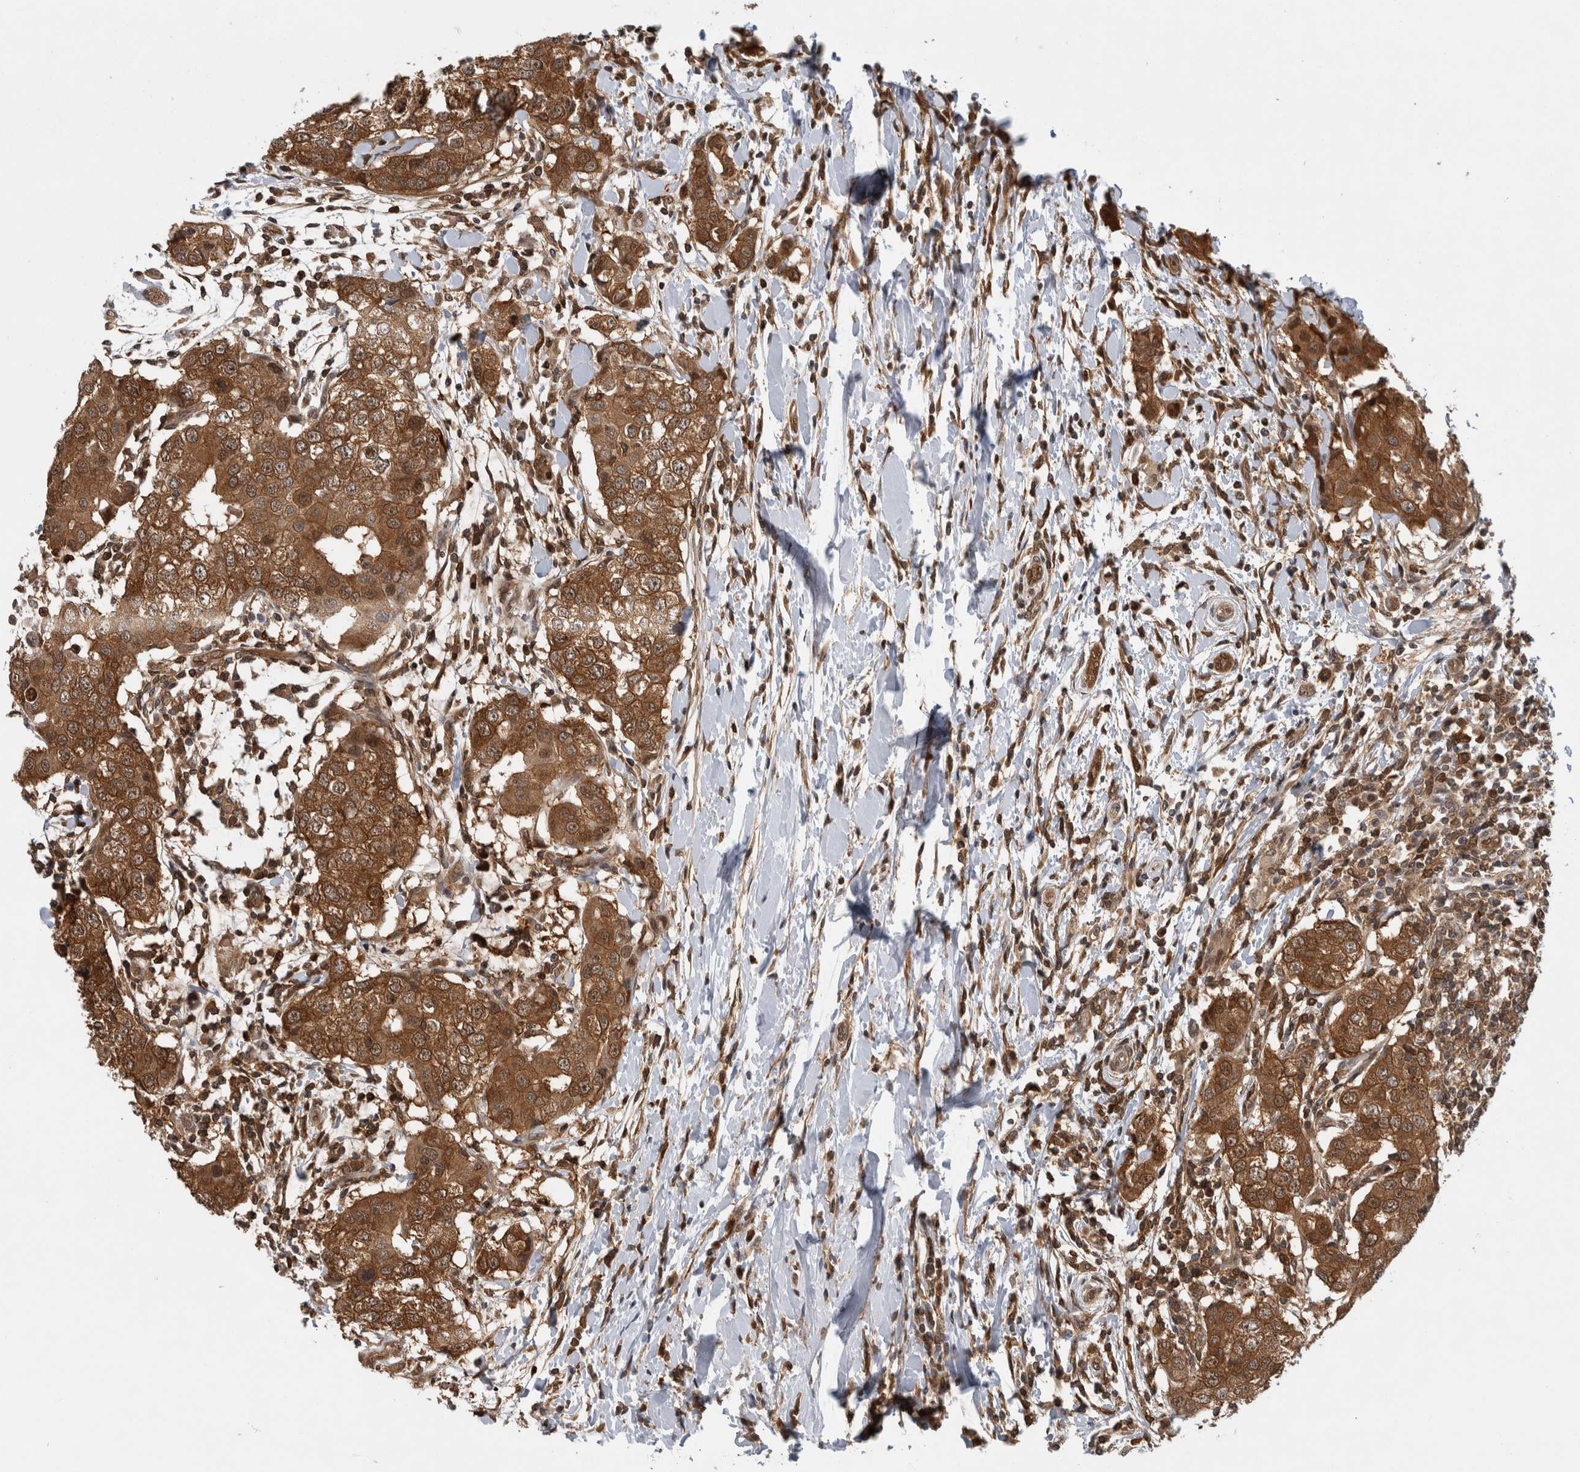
{"staining": {"intensity": "moderate", "quantity": ">75%", "location": "cytoplasmic/membranous"}, "tissue": "breast cancer", "cell_type": "Tumor cells", "image_type": "cancer", "snomed": [{"axis": "morphology", "description": "Duct carcinoma"}, {"axis": "topography", "description": "Breast"}], "caption": "Immunohistochemical staining of human intraductal carcinoma (breast) displays medium levels of moderate cytoplasmic/membranous positivity in about >75% of tumor cells.", "gene": "ASTN2", "patient": {"sex": "female", "age": 27}}